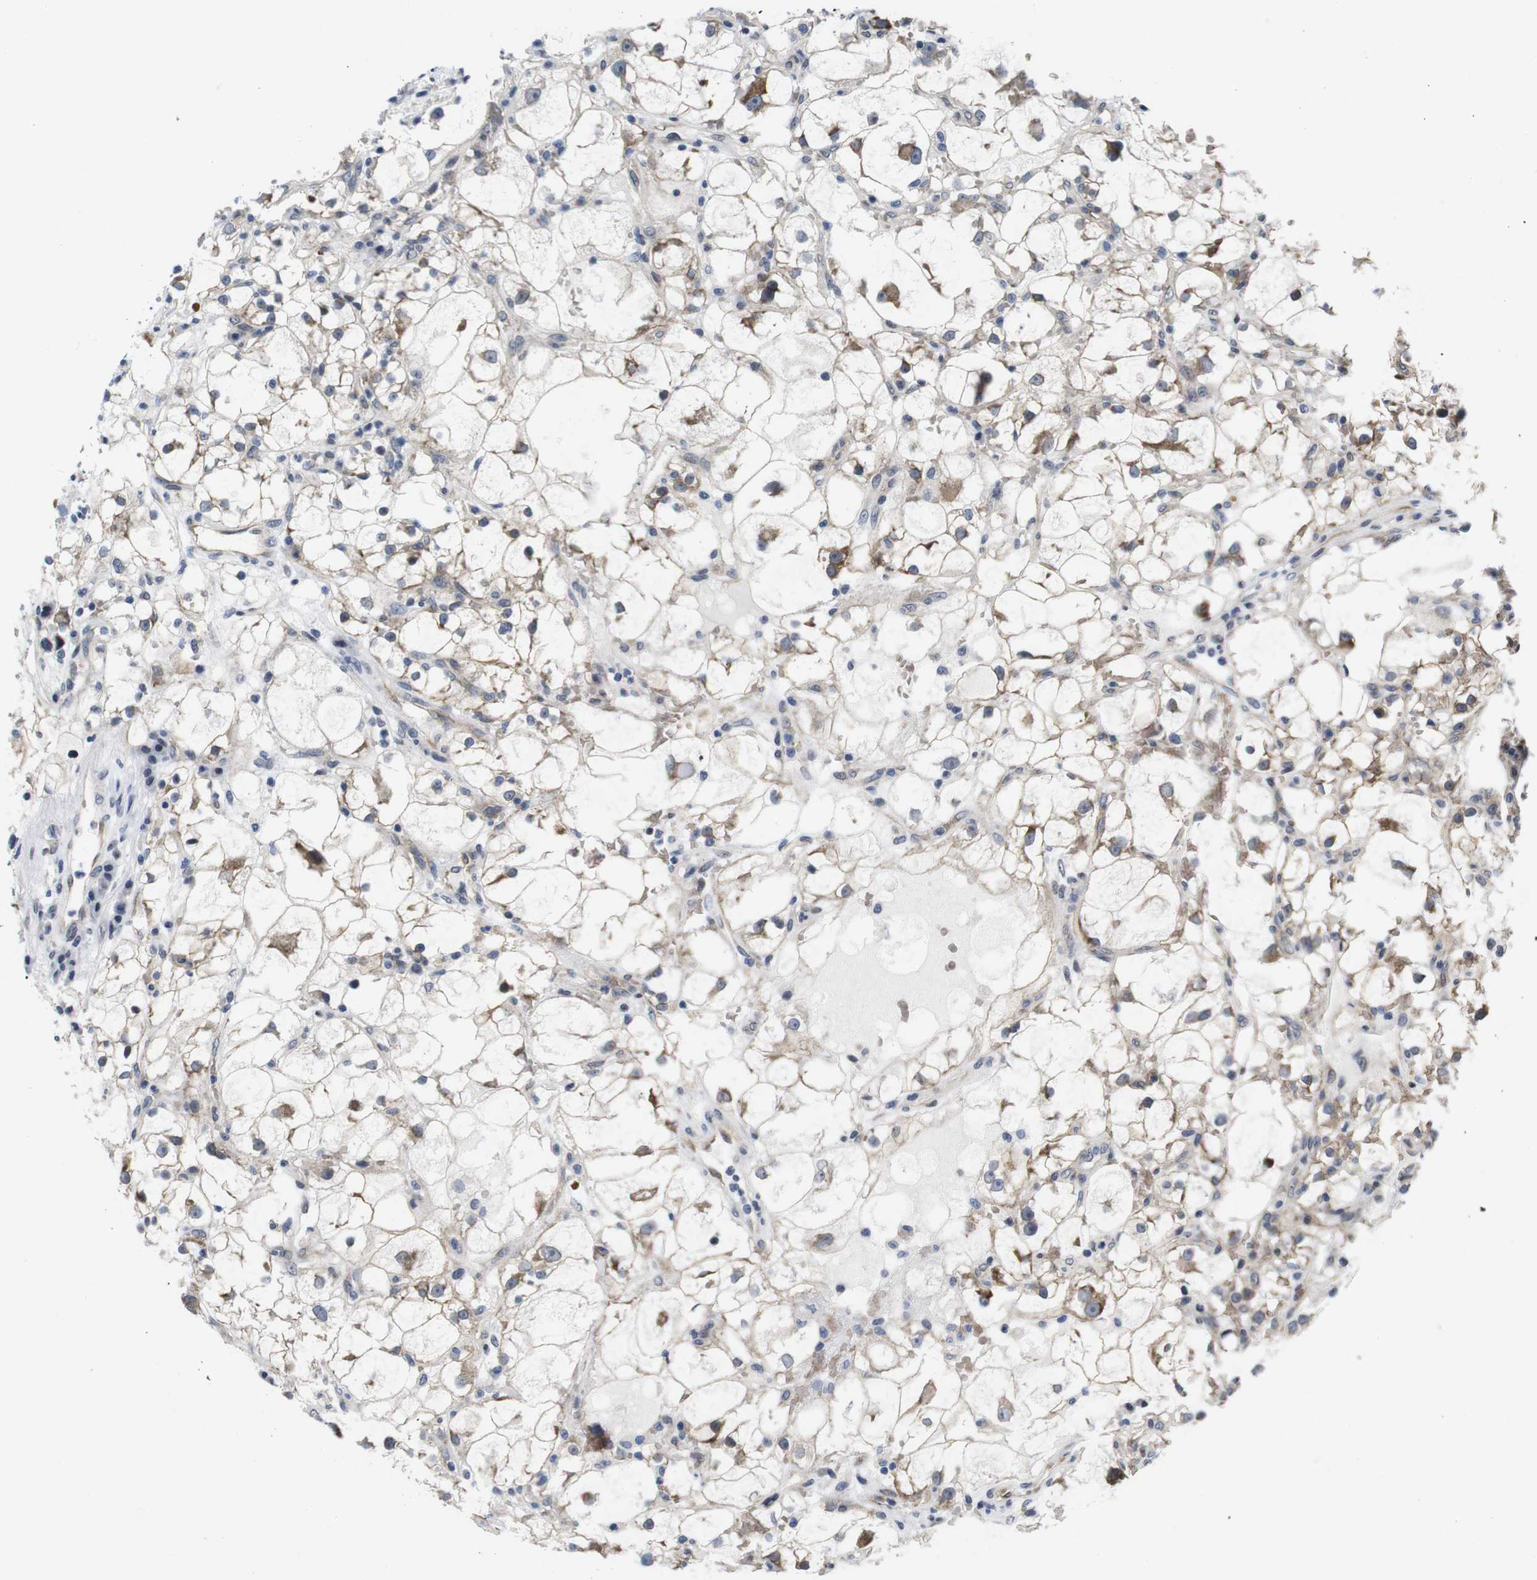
{"staining": {"intensity": "weak", "quantity": ">75%", "location": "cytoplasmic/membranous"}, "tissue": "renal cancer", "cell_type": "Tumor cells", "image_type": "cancer", "snomed": [{"axis": "morphology", "description": "Adenocarcinoma, NOS"}, {"axis": "topography", "description": "Kidney"}], "caption": "Immunohistochemical staining of renal adenocarcinoma demonstrates weak cytoplasmic/membranous protein expression in about >75% of tumor cells.", "gene": "SOCS3", "patient": {"sex": "female", "age": 60}}